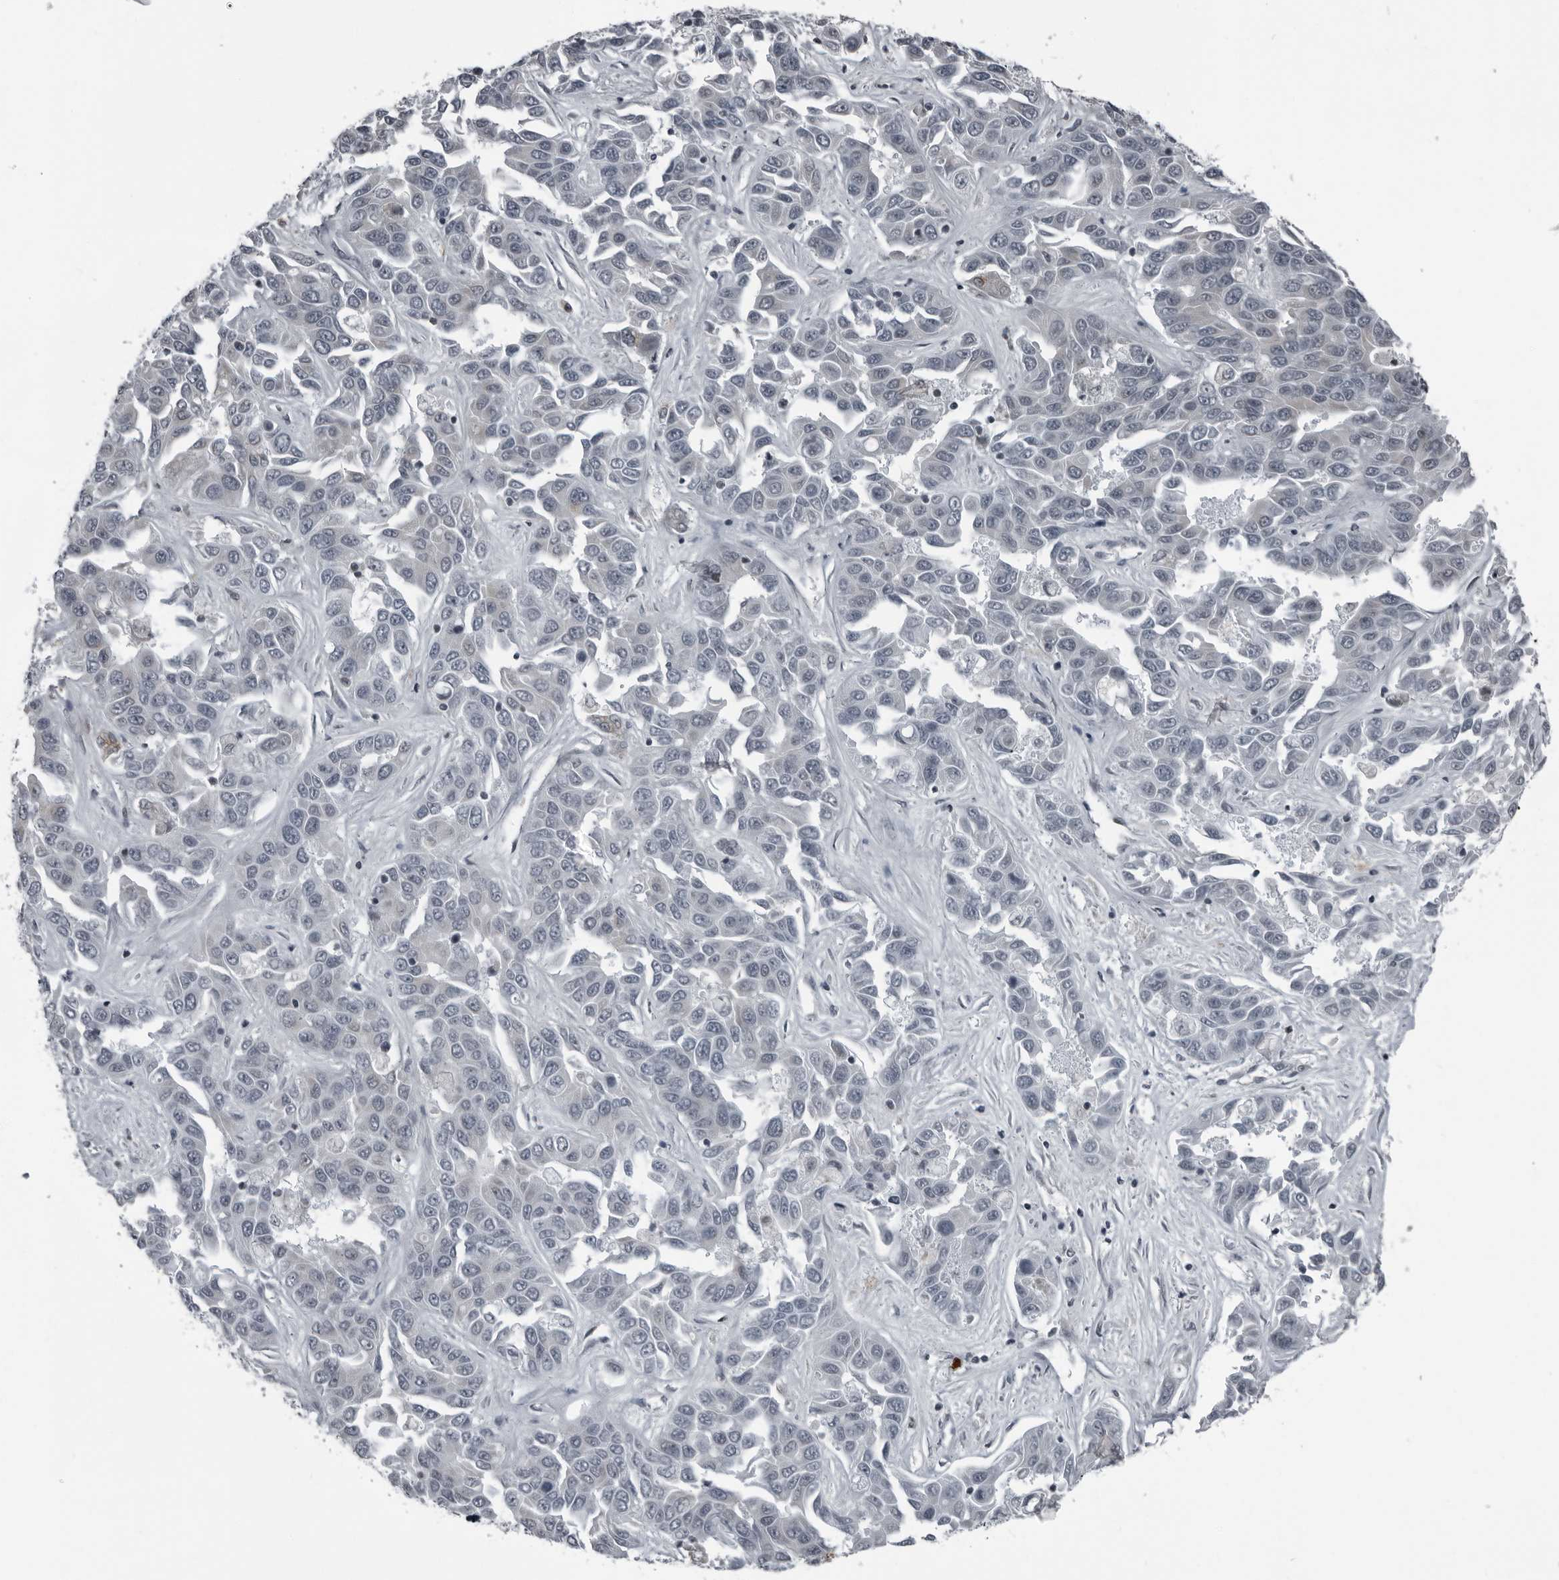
{"staining": {"intensity": "negative", "quantity": "none", "location": "none"}, "tissue": "liver cancer", "cell_type": "Tumor cells", "image_type": "cancer", "snomed": [{"axis": "morphology", "description": "Cholangiocarcinoma"}, {"axis": "topography", "description": "Liver"}], "caption": "Immunohistochemistry photomicrograph of neoplastic tissue: human cholangiocarcinoma (liver) stained with DAB exhibits no significant protein staining in tumor cells.", "gene": "RTCA", "patient": {"sex": "female", "age": 52}}